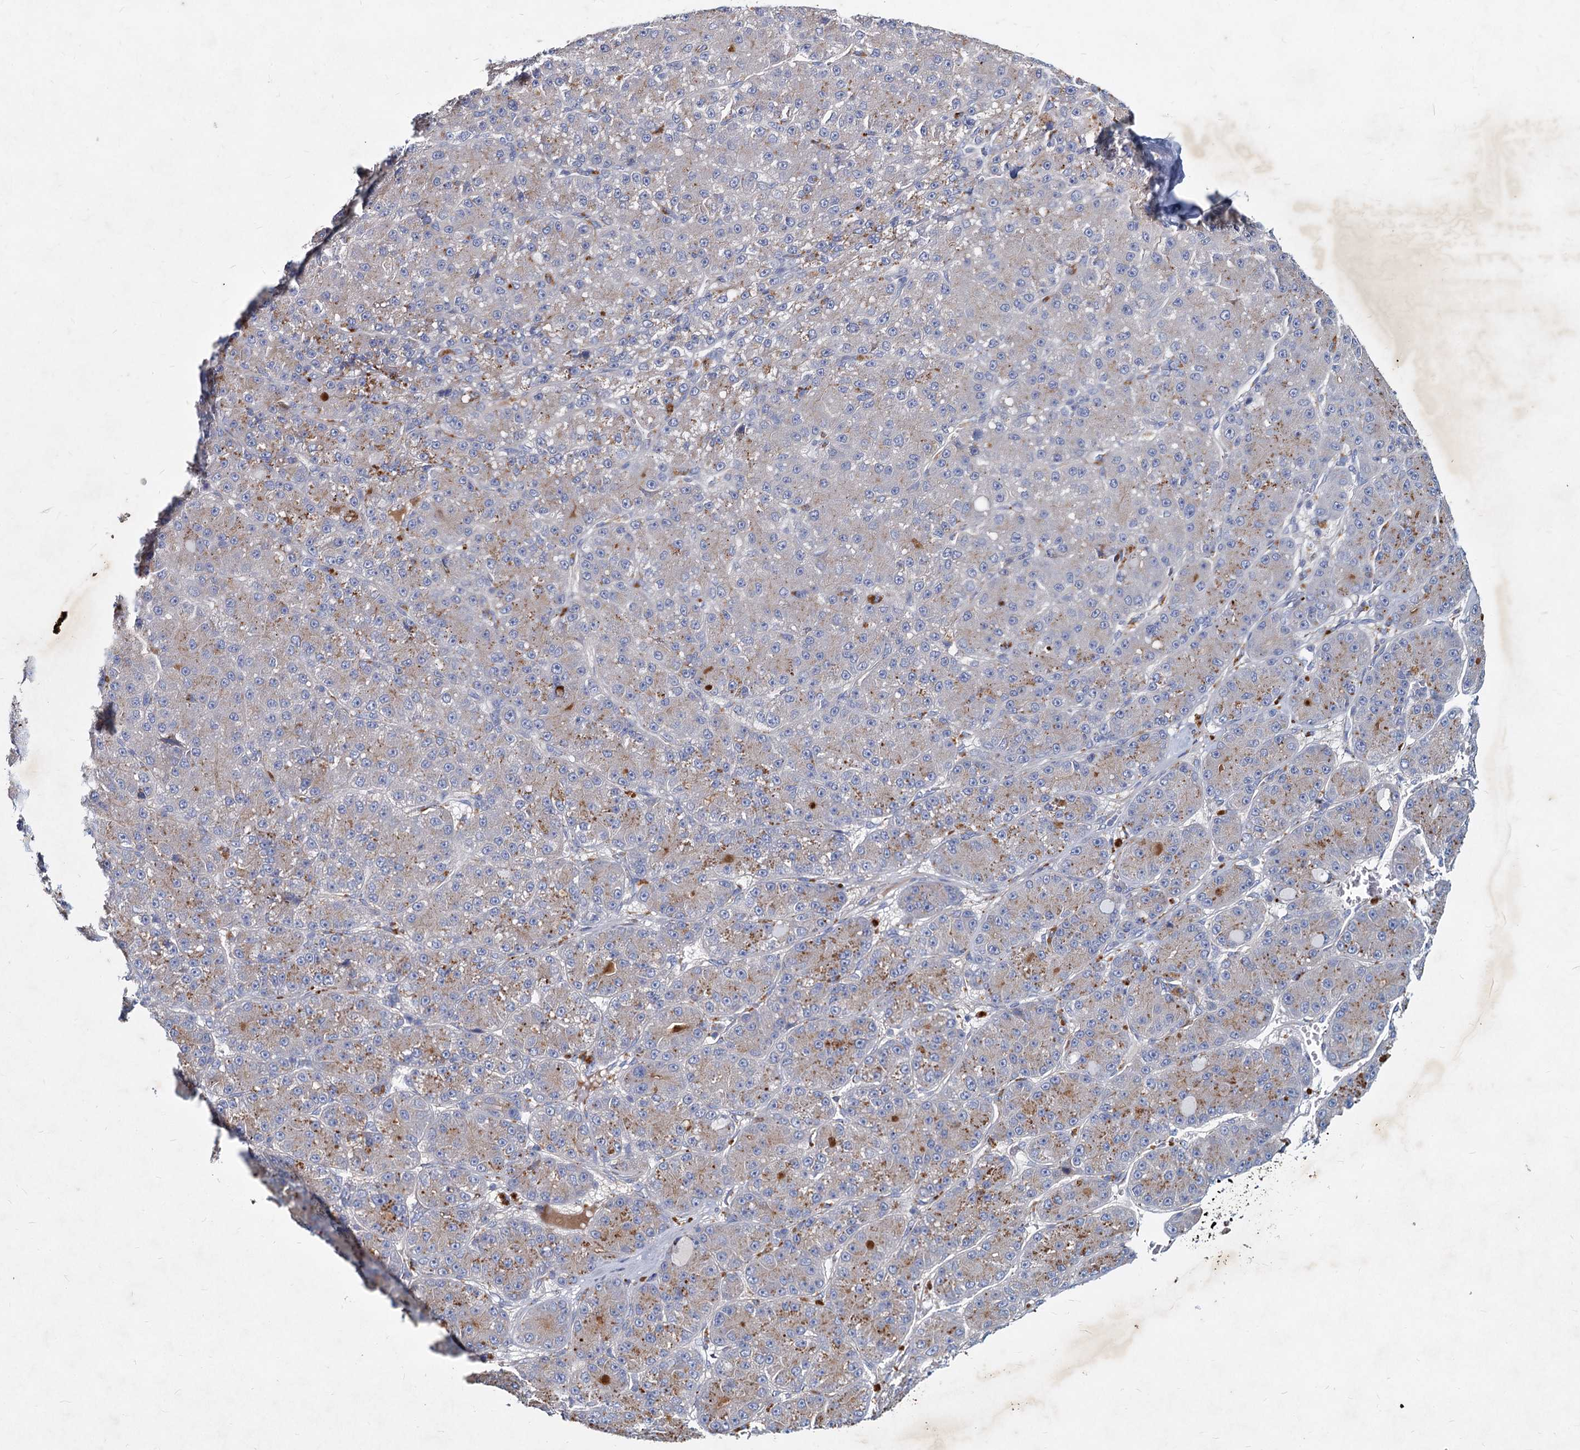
{"staining": {"intensity": "weak", "quantity": "<25%", "location": "cytoplasmic/membranous"}, "tissue": "liver cancer", "cell_type": "Tumor cells", "image_type": "cancer", "snomed": [{"axis": "morphology", "description": "Carcinoma, Hepatocellular, NOS"}, {"axis": "topography", "description": "Liver"}], "caption": "Immunohistochemistry of hepatocellular carcinoma (liver) displays no expression in tumor cells.", "gene": "AGBL4", "patient": {"sex": "male", "age": 67}}